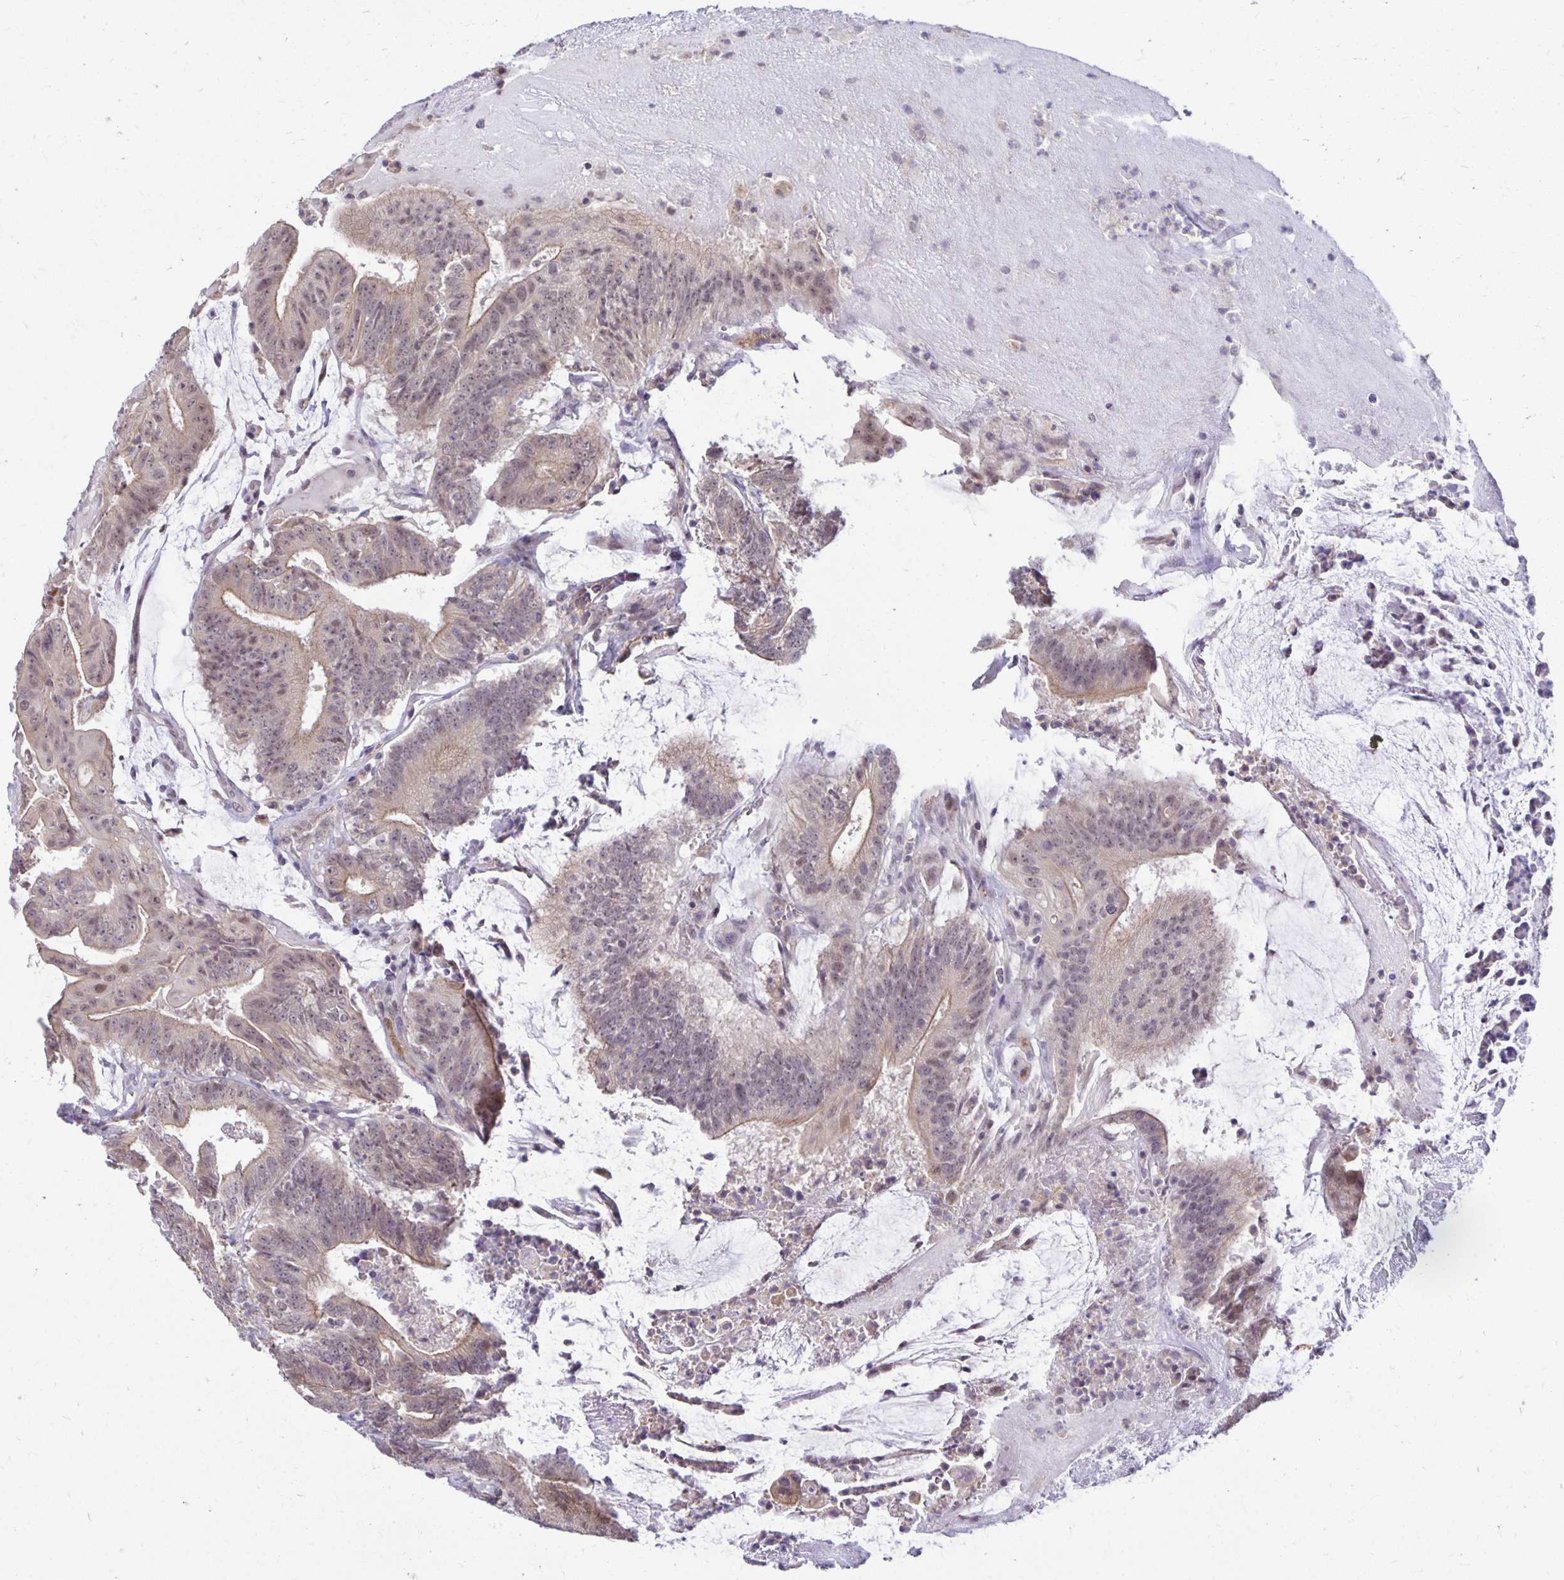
{"staining": {"intensity": "weak", "quantity": "<25%", "location": "cytoplasmic/membranous"}, "tissue": "colorectal cancer", "cell_type": "Tumor cells", "image_type": "cancer", "snomed": [{"axis": "morphology", "description": "Adenocarcinoma, NOS"}, {"axis": "topography", "description": "Colon"}], "caption": "This is an immunohistochemistry (IHC) micrograph of adenocarcinoma (colorectal). There is no staining in tumor cells.", "gene": "MIEN1", "patient": {"sex": "female", "age": 43}}